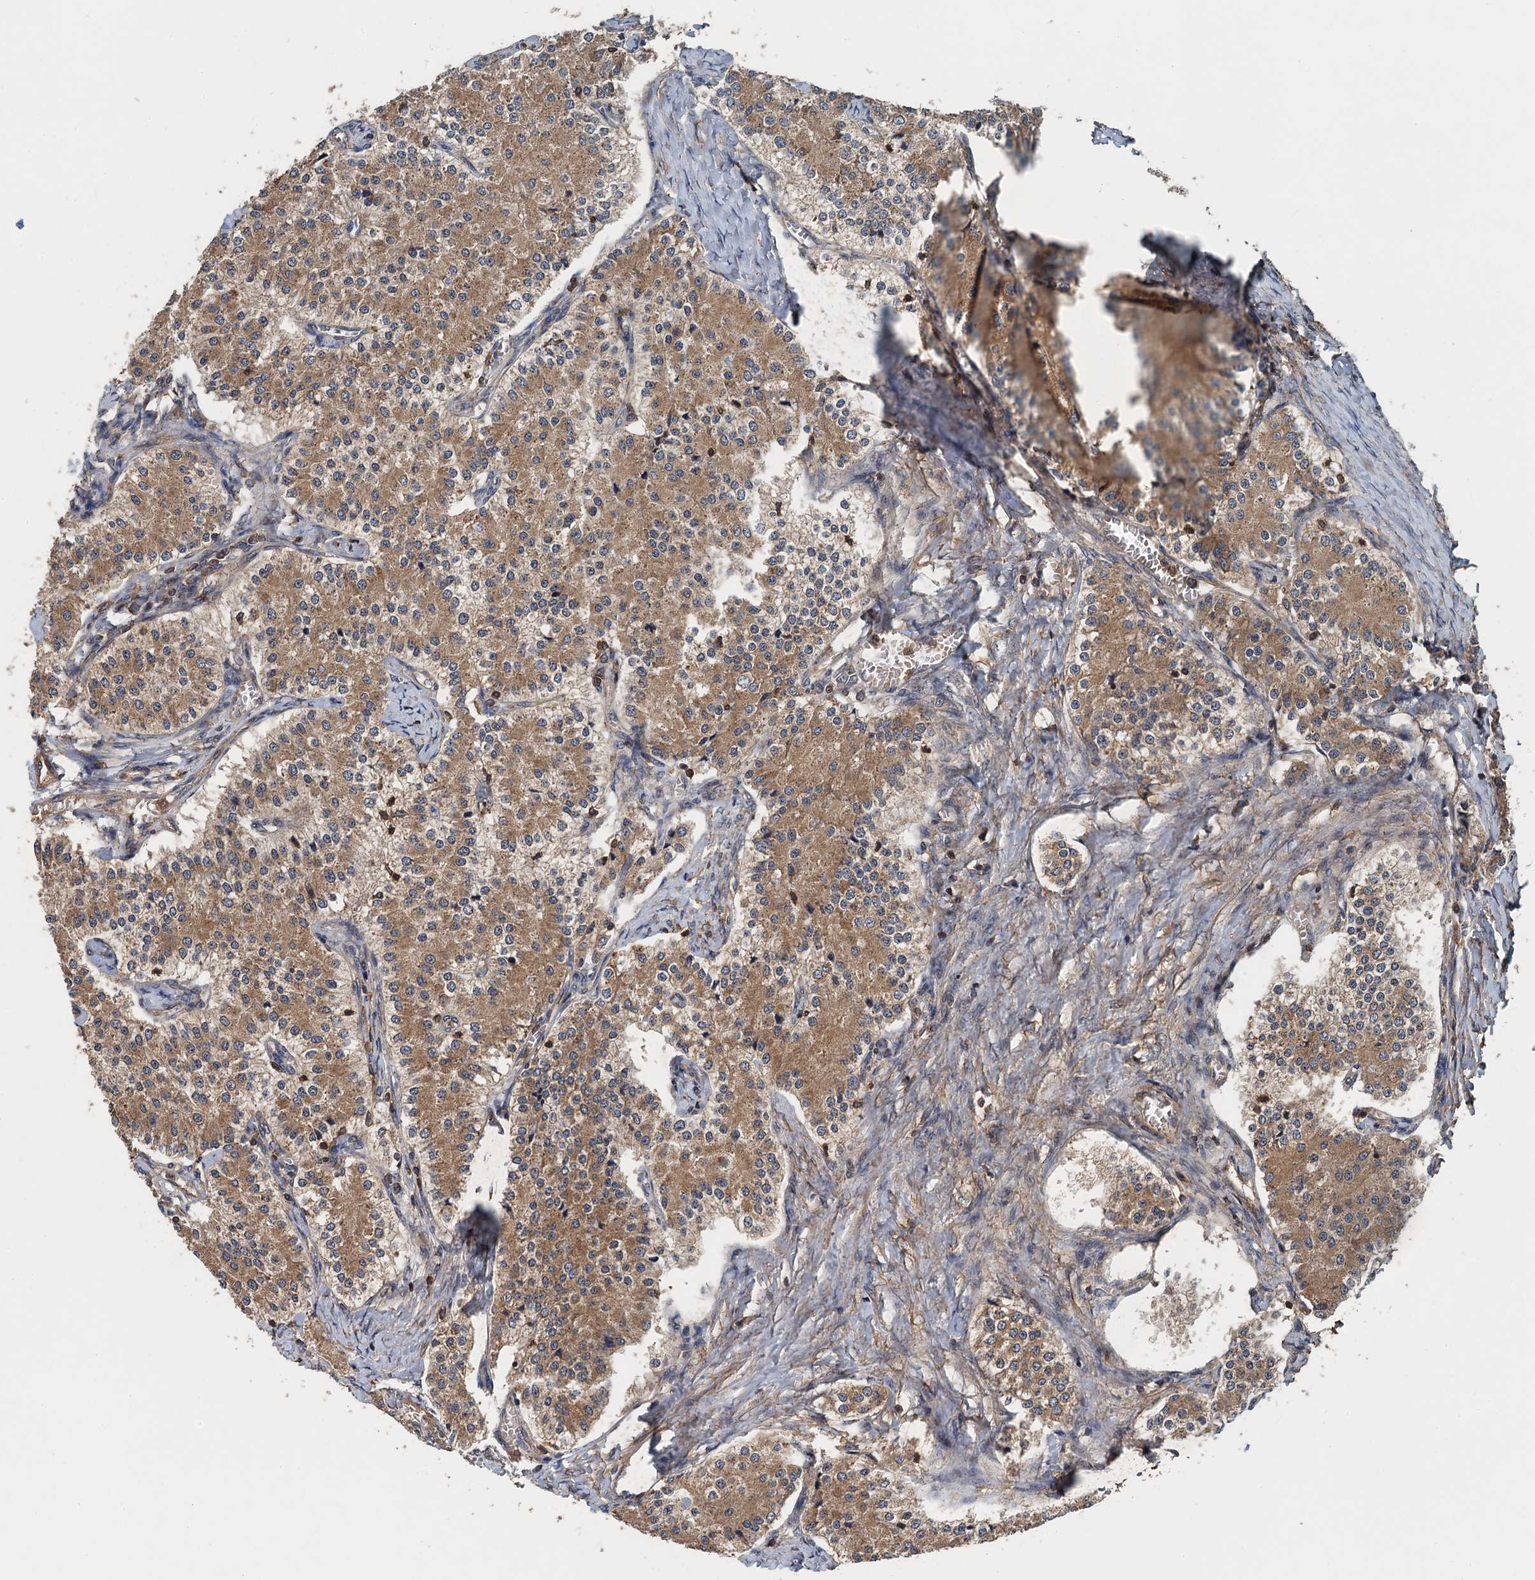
{"staining": {"intensity": "moderate", "quantity": ">75%", "location": "cytoplasmic/membranous"}, "tissue": "carcinoid", "cell_type": "Tumor cells", "image_type": "cancer", "snomed": [{"axis": "morphology", "description": "Carcinoid, malignant, NOS"}, {"axis": "topography", "description": "Colon"}], "caption": "IHC (DAB) staining of carcinoid demonstrates moderate cytoplasmic/membranous protein staining in approximately >75% of tumor cells.", "gene": "BORCS5", "patient": {"sex": "female", "age": 52}}